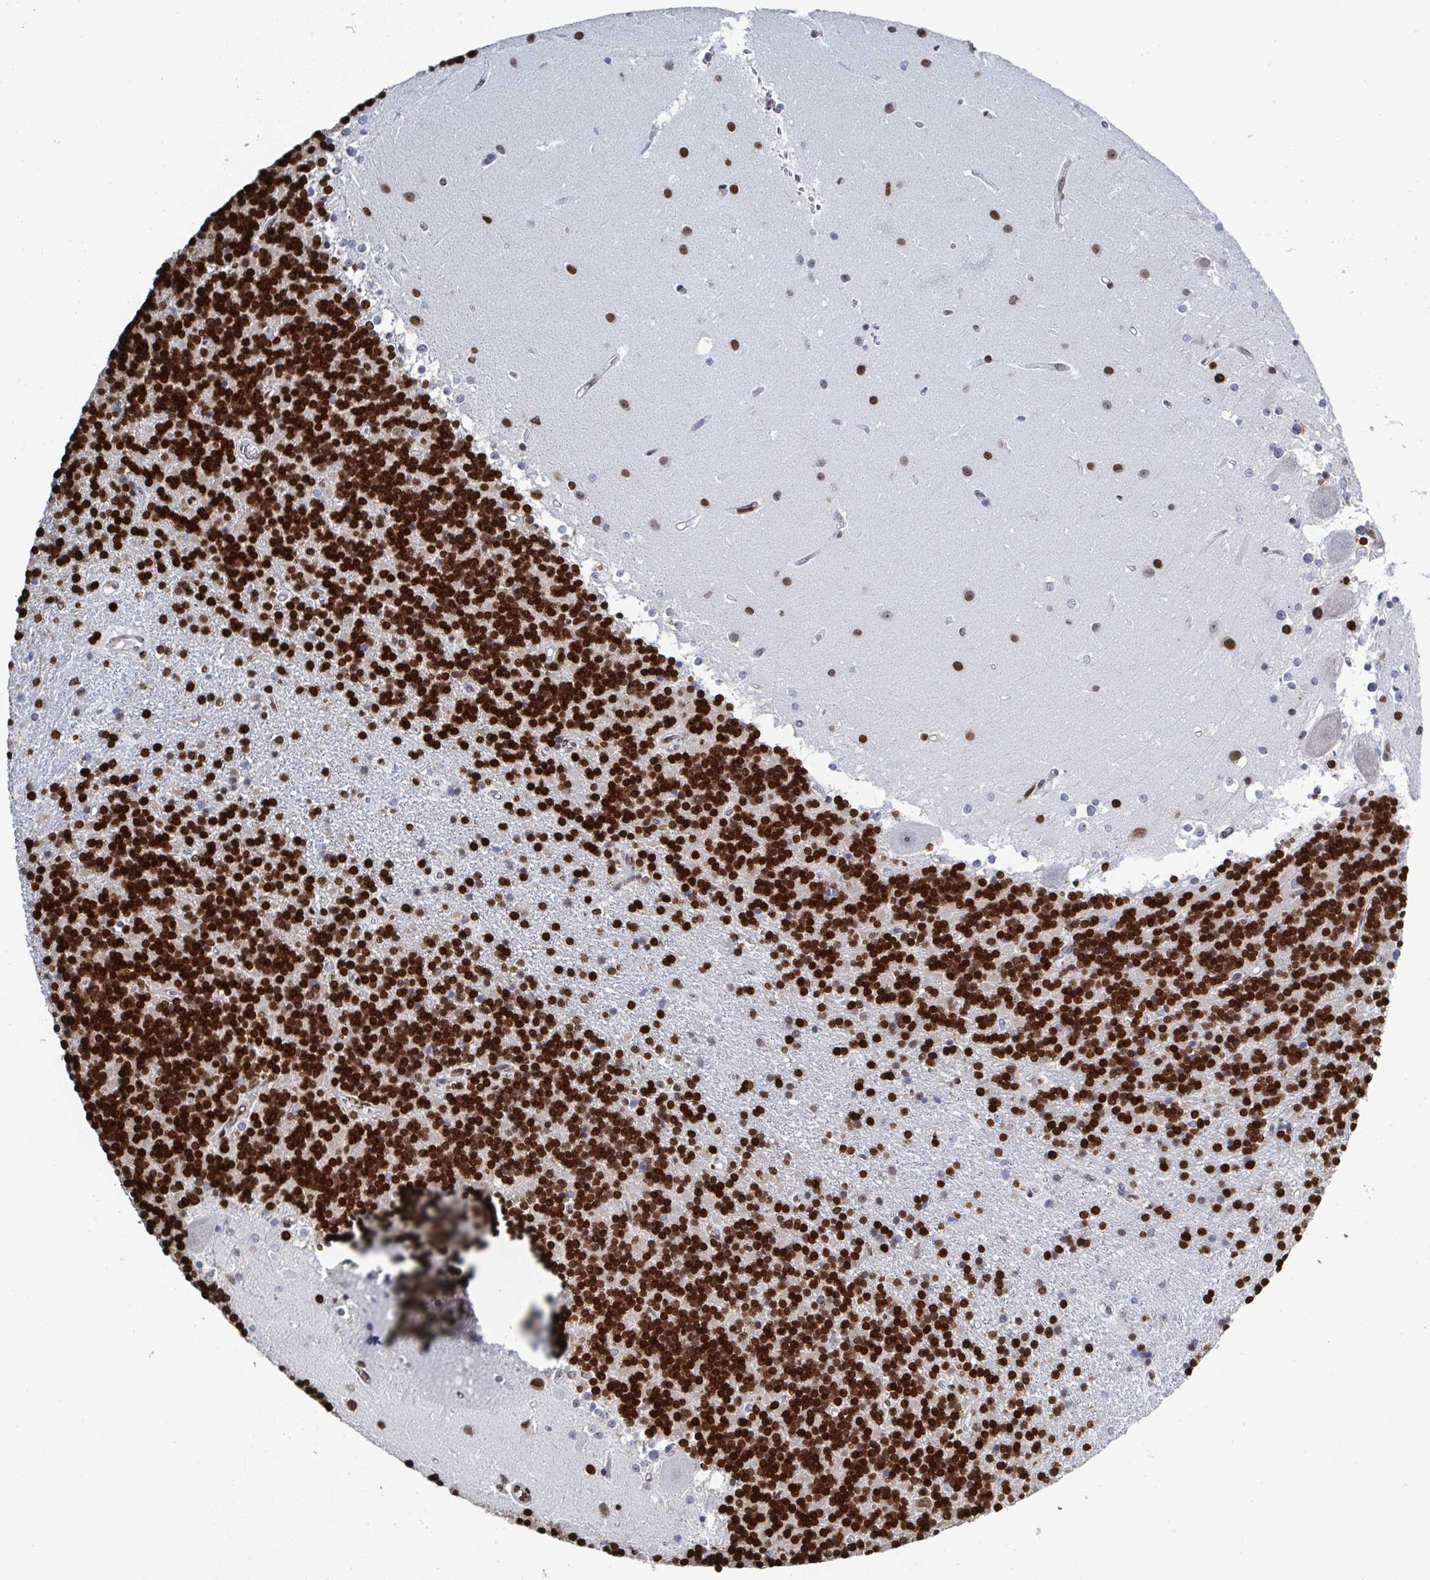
{"staining": {"intensity": "strong", "quantity": ">75%", "location": "nuclear"}, "tissue": "cerebellum", "cell_type": "Cells in granular layer", "image_type": "normal", "snomed": [{"axis": "morphology", "description": "Normal tissue, NOS"}, {"axis": "topography", "description": "Cerebellum"}], "caption": "IHC image of unremarkable cerebellum: human cerebellum stained using immunohistochemistry reveals high levels of strong protein expression localized specifically in the nuclear of cells in granular layer, appearing as a nuclear brown color.", "gene": "GAR1", "patient": {"sex": "male", "age": 54}}